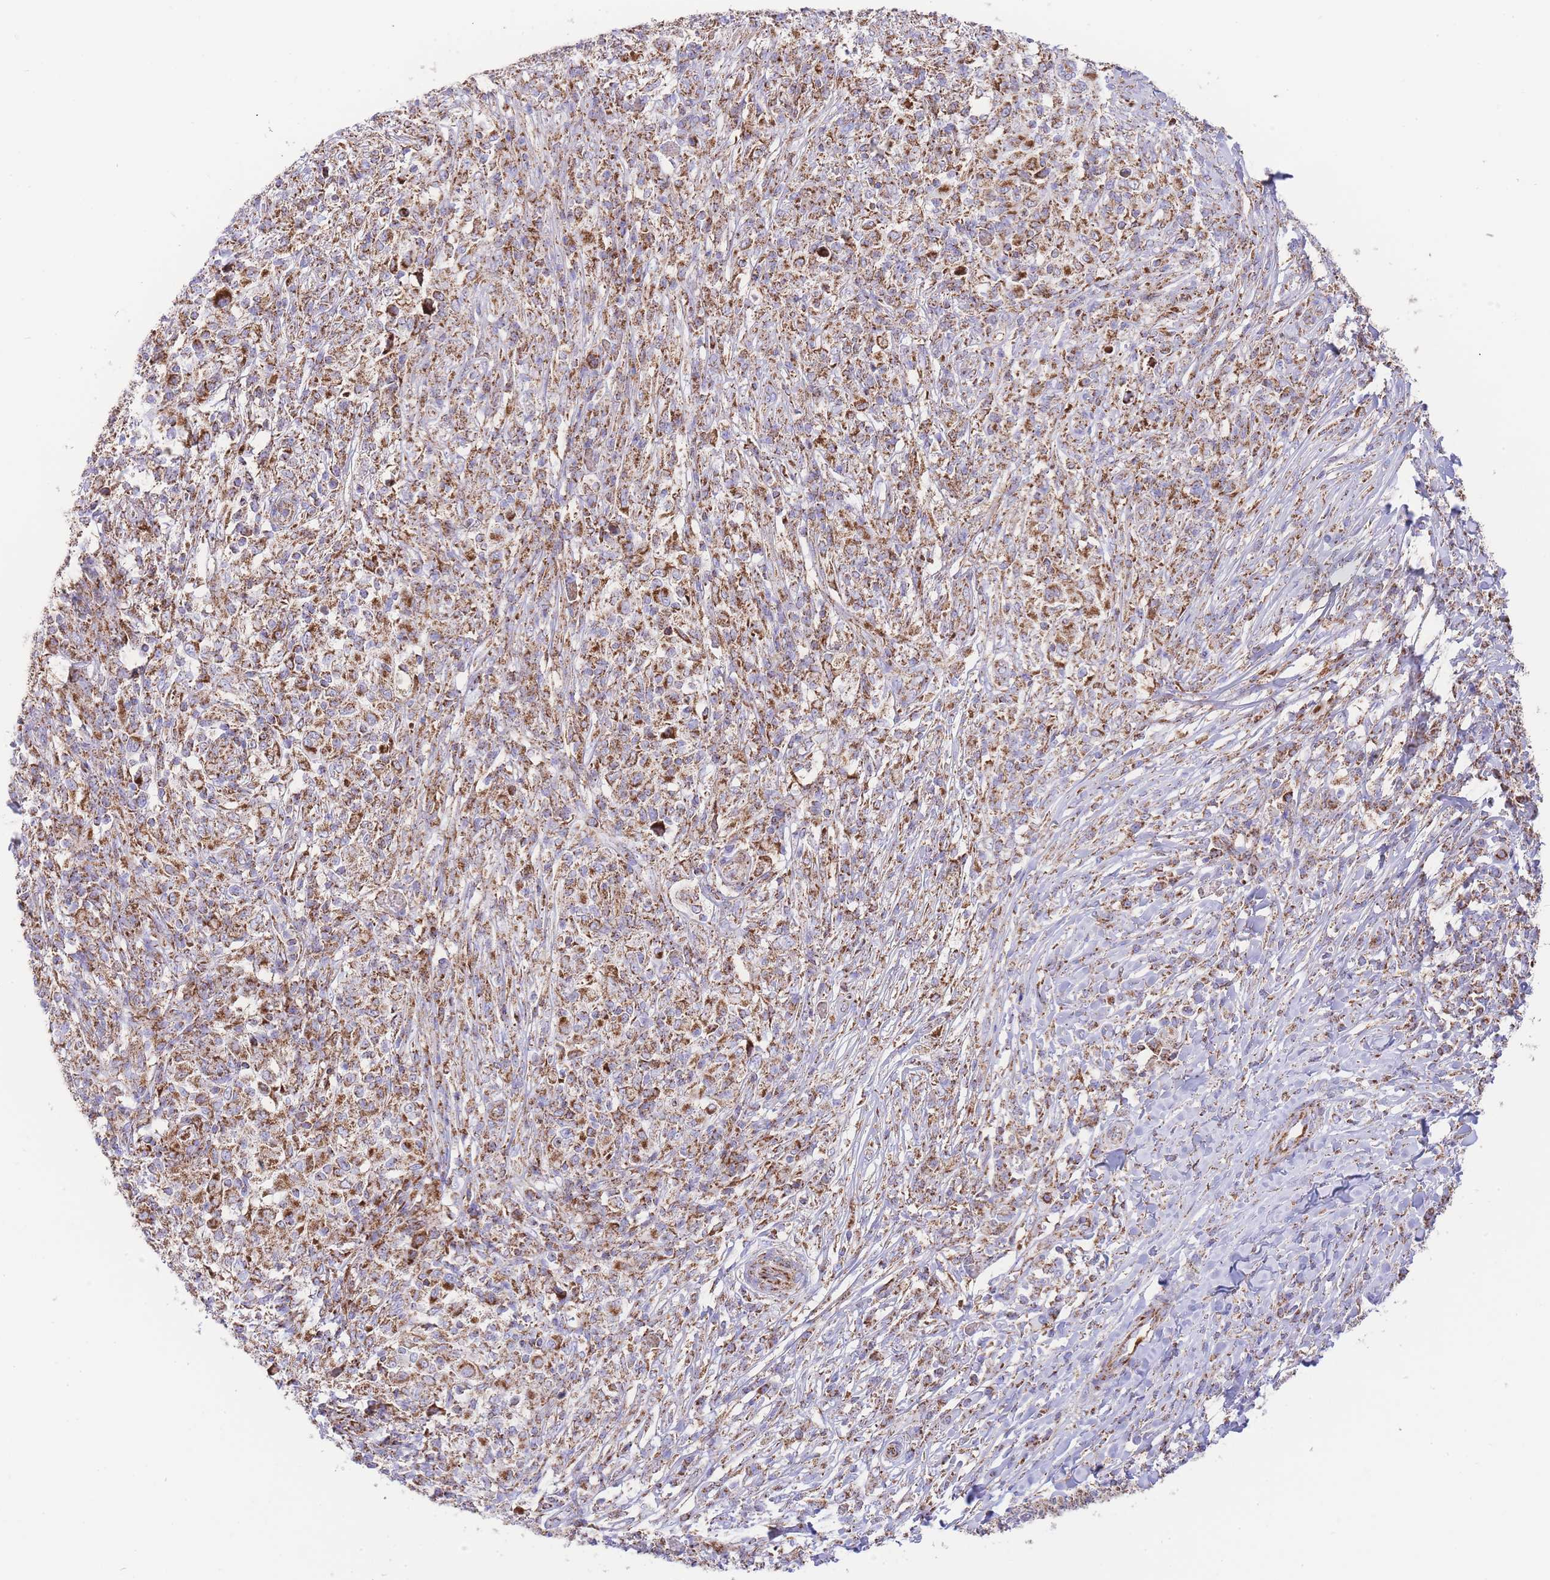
{"staining": {"intensity": "moderate", "quantity": ">75%", "location": "cytoplasmic/membranous"}, "tissue": "melanoma", "cell_type": "Tumor cells", "image_type": "cancer", "snomed": [{"axis": "morphology", "description": "Malignant melanoma, NOS"}, {"axis": "topography", "description": "Skin"}], "caption": "Human malignant melanoma stained with a brown dye reveals moderate cytoplasmic/membranous positive expression in approximately >75% of tumor cells.", "gene": "GSTM1", "patient": {"sex": "male", "age": 66}}